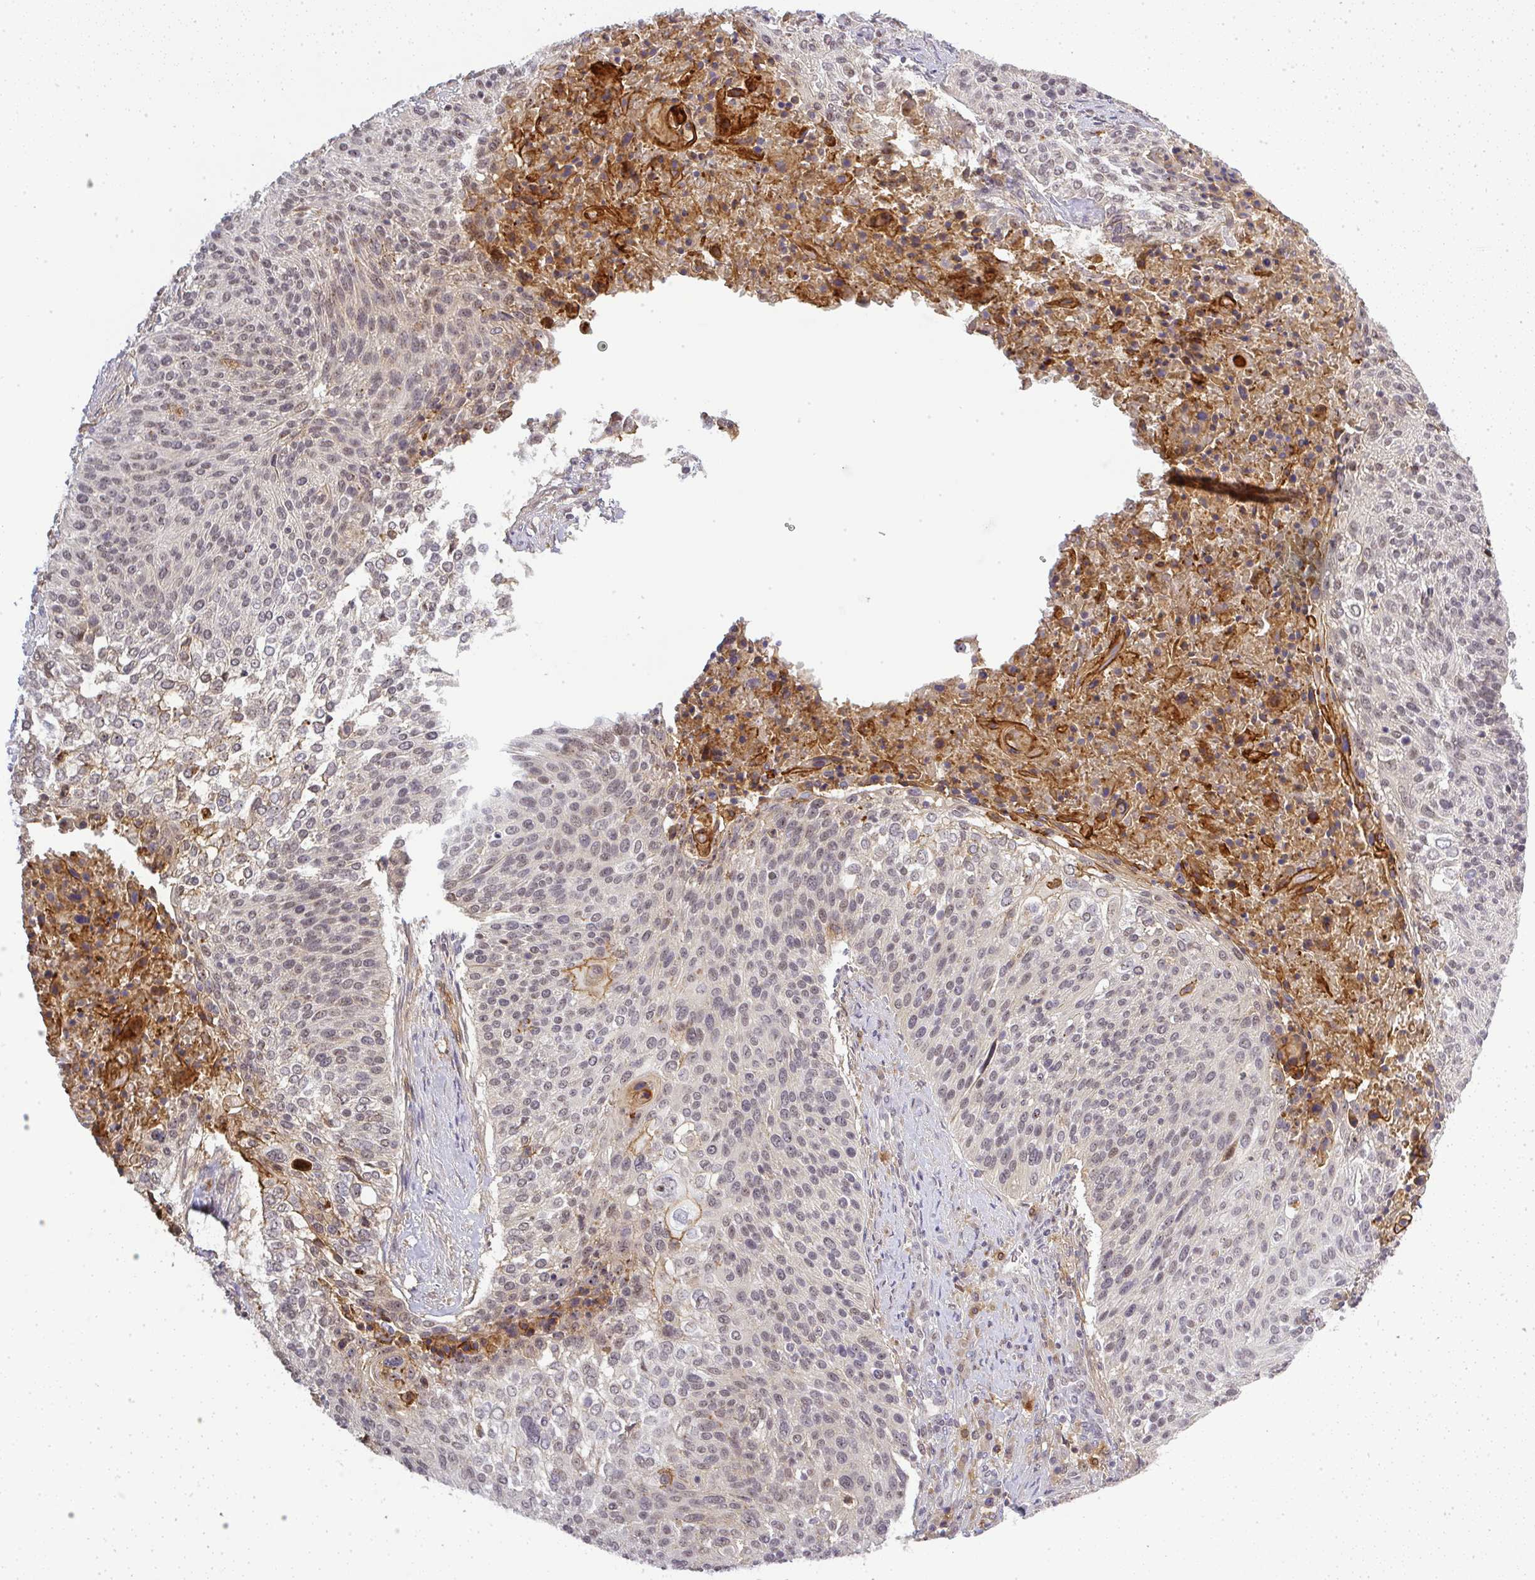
{"staining": {"intensity": "negative", "quantity": "none", "location": "none"}, "tissue": "cervical cancer", "cell_type": "Tumor cells", "image_type": "cancer", "snomed": [{"axis": "morphology", "description": "Squamous cell carcinoma, NOS"}, {"axis": "topography", "description": "Cervix"}], "caption": "An immunohistochemistry histopathology image of cervical squamous cell carcinoma is shown. There is no staining in tumor cells of cervical squamous cell carcinoma. (Stains: DAB immunohistochemistry (IHC) with hematoxylin counter stain, Microscopy: brightfield microscopy at high magnification).", "gene": "FAM153A", "patient": {"sex": "female", "age": 31}}